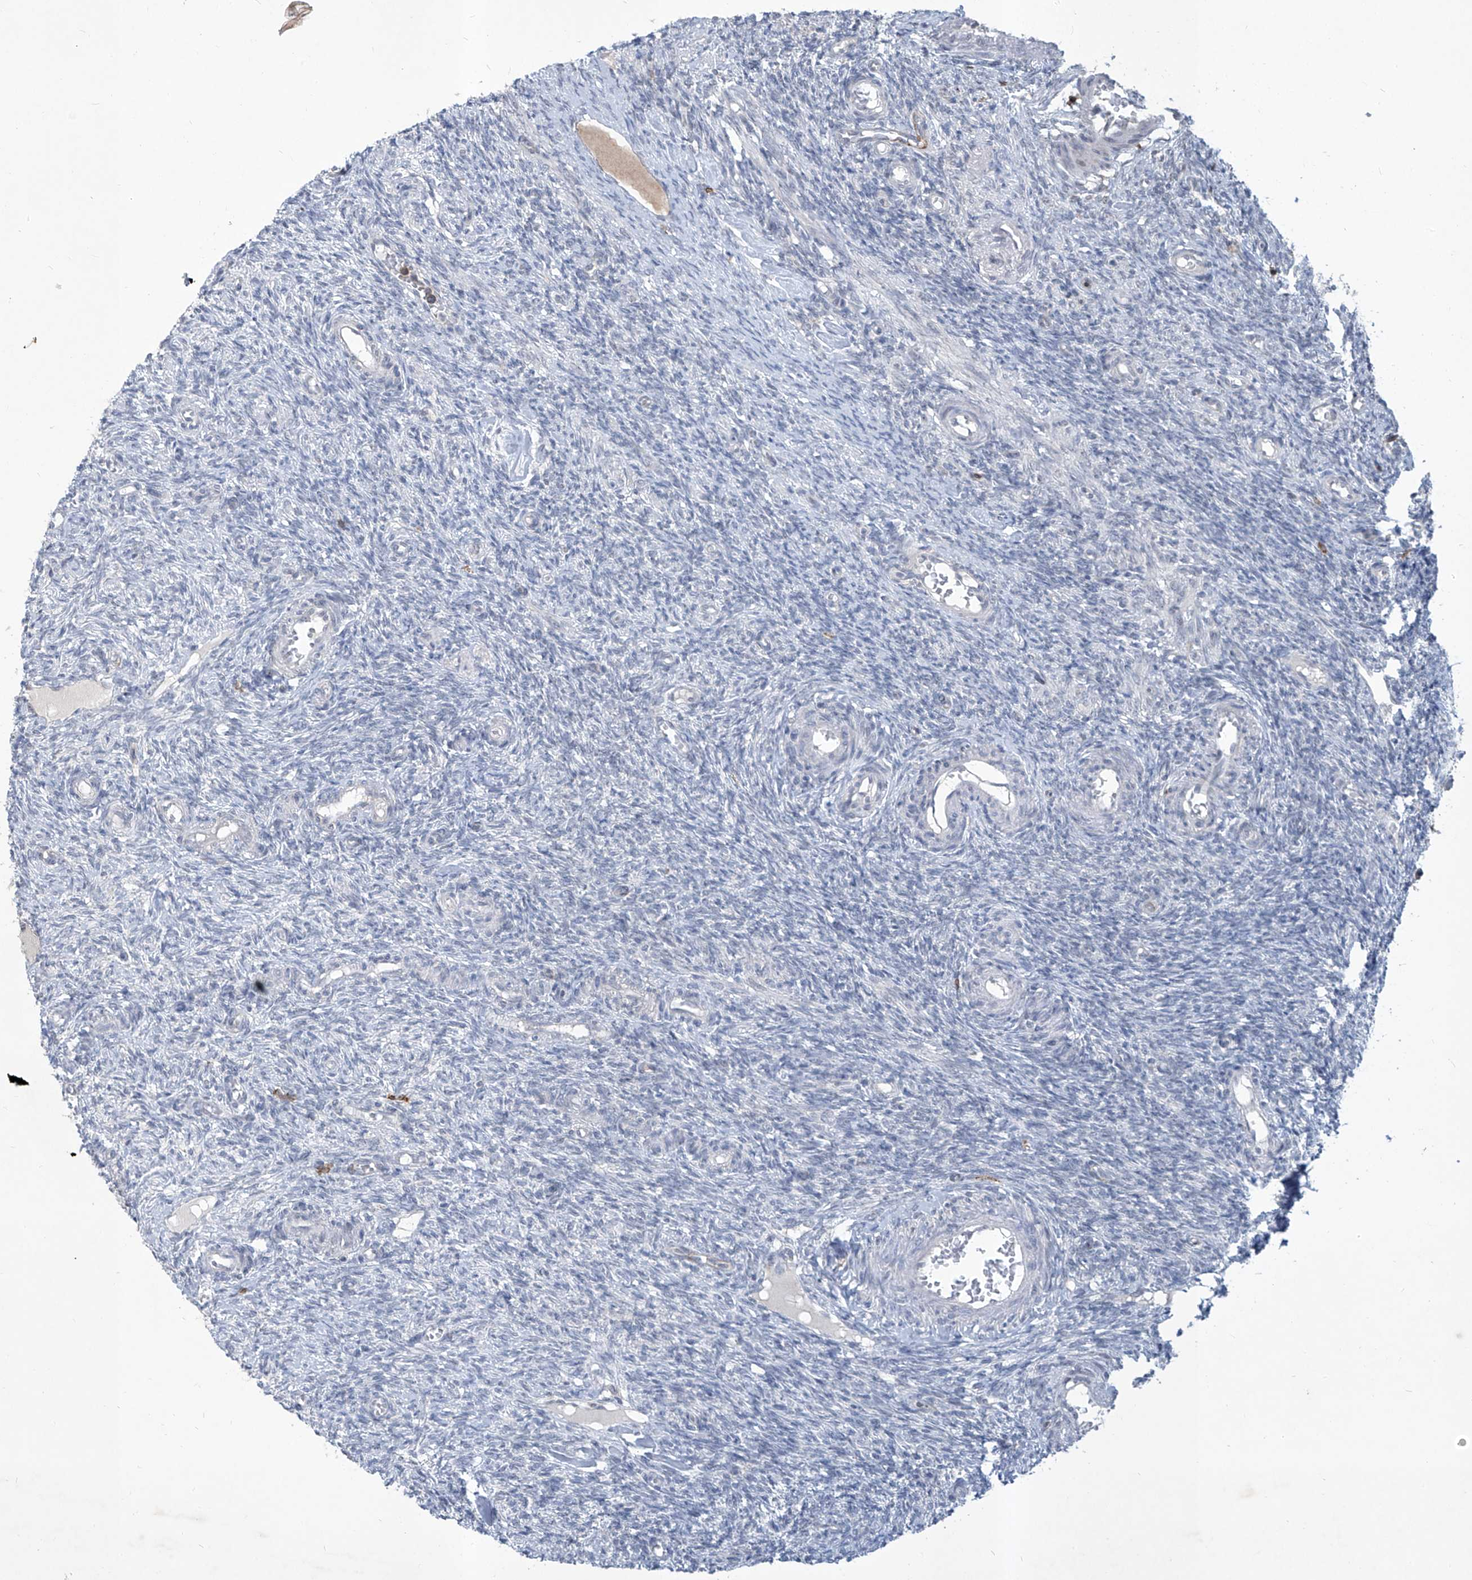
{"staining": {"intensity": "moderate", "quantity": ">75%", "location": "cytoplasmic/membranous,nuclear"}, "tissue": "ovary", "cell_type": "Follicle cells", "image_type": "normal", "snomed": [{"axis": "morphology", "description": "Normal tissue, NOS"}, {"axis": "topography", "description": "Ovary"}], "caption": "Immunohistochemistry of benign ovary demonstrates medium levels of moderate cytoplasmic/membranous,nuclear expression in about >75% of follicle cells. (Stains: DAB (3,3'-diaminobenzidine) in brown, nuclei in blue, Microscopy: brightfield microscopy at high magnification).", "gene": "ZBTB48", "patient": {"sex": "female", "age": 27}}